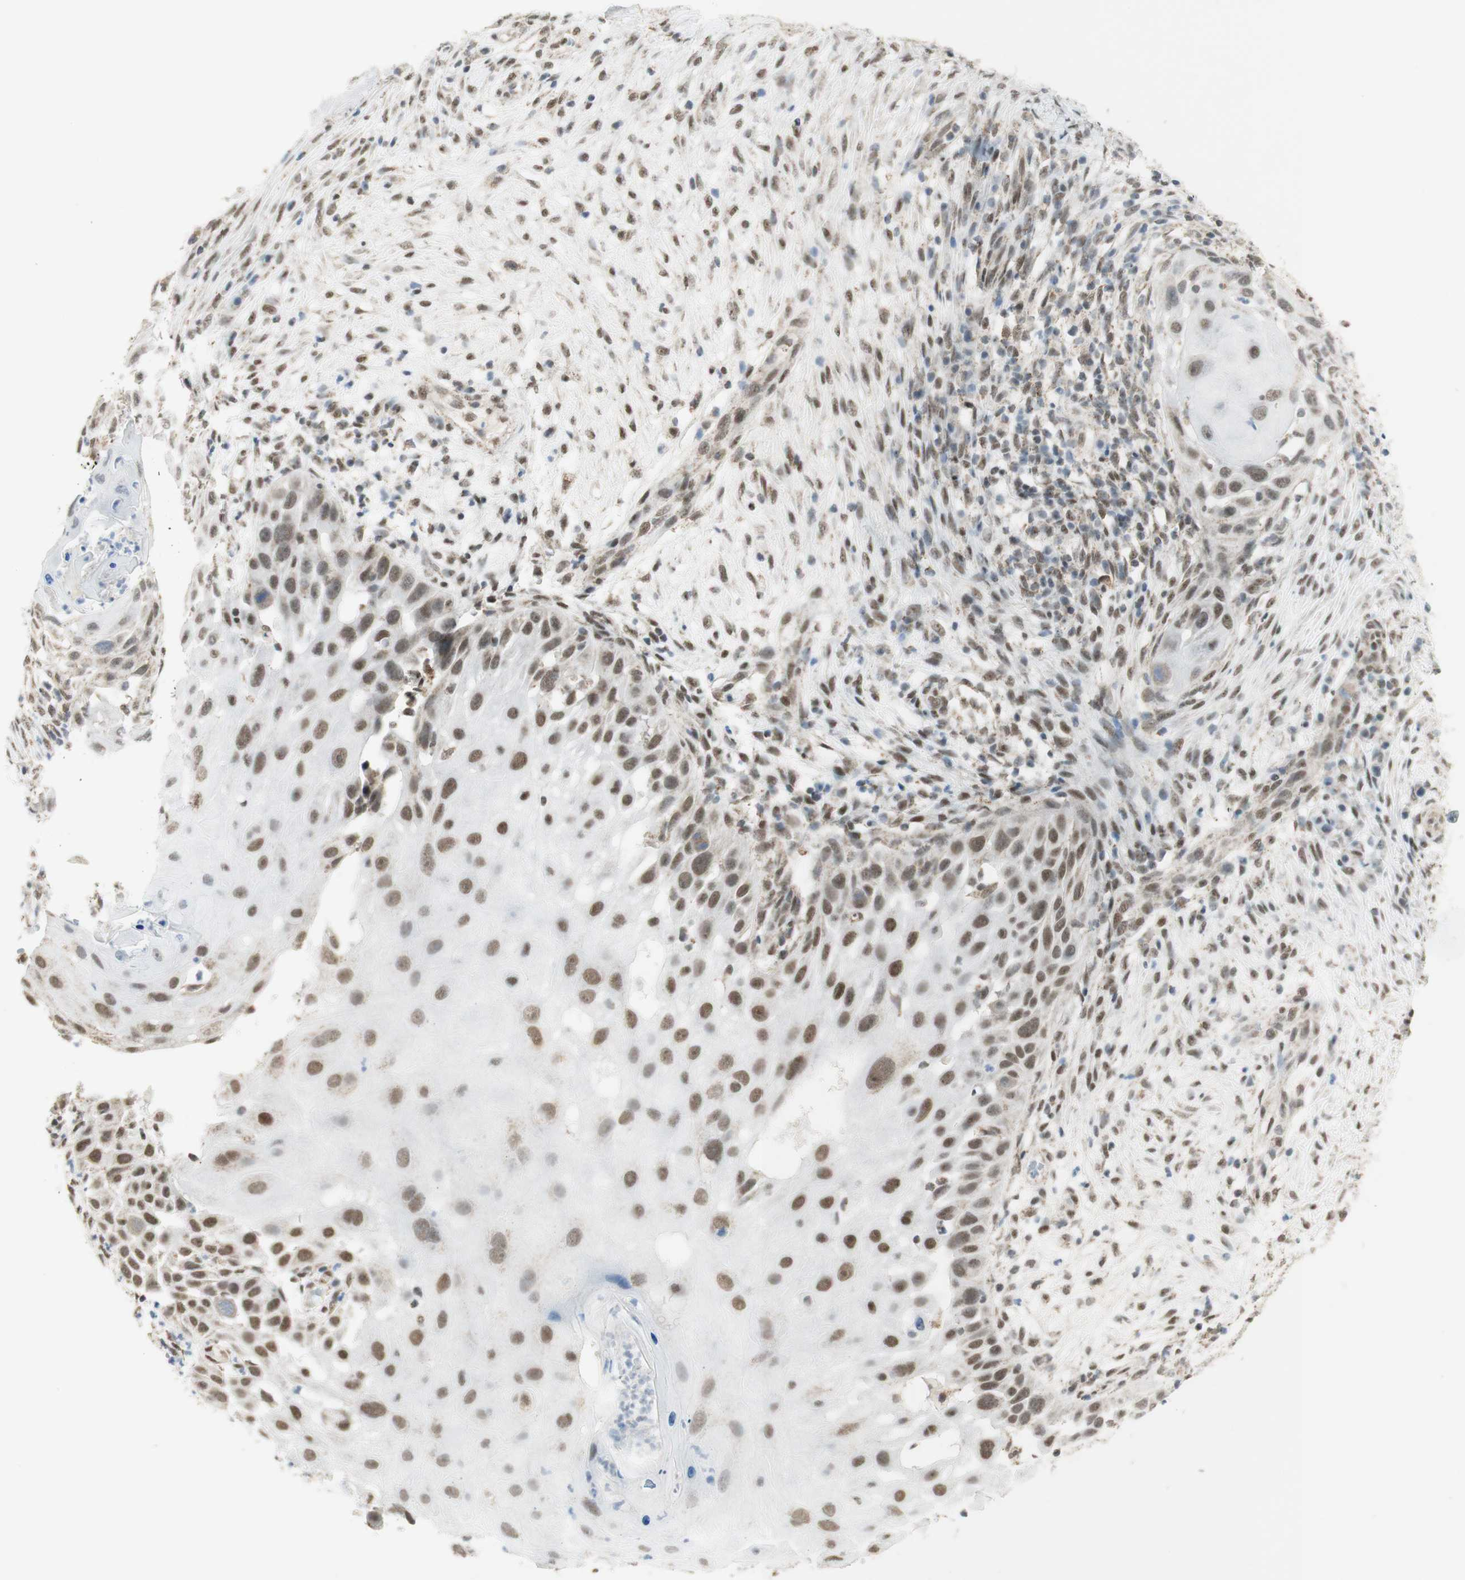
{"staining": {"intensity": "moderate", "quantity": ">75%", "location": "nuclear"}, "tissue": "skin cancer", "cell_type": "Tumor cells", "image_type": "cancer", "snomed": [{"axis": "morphology", "description": "Squamous cell carcinoma, NOS"}, {"axis": "topography", "description": "Skin"}], "caption": "Brown immunohistochemical staining in squamous cell carcinoma (skin) shows moderate nuclear staining in approximately >75% of tumor cells.", "gene": "ZNF782", "patient": {"sex": "female", "age": 44}}